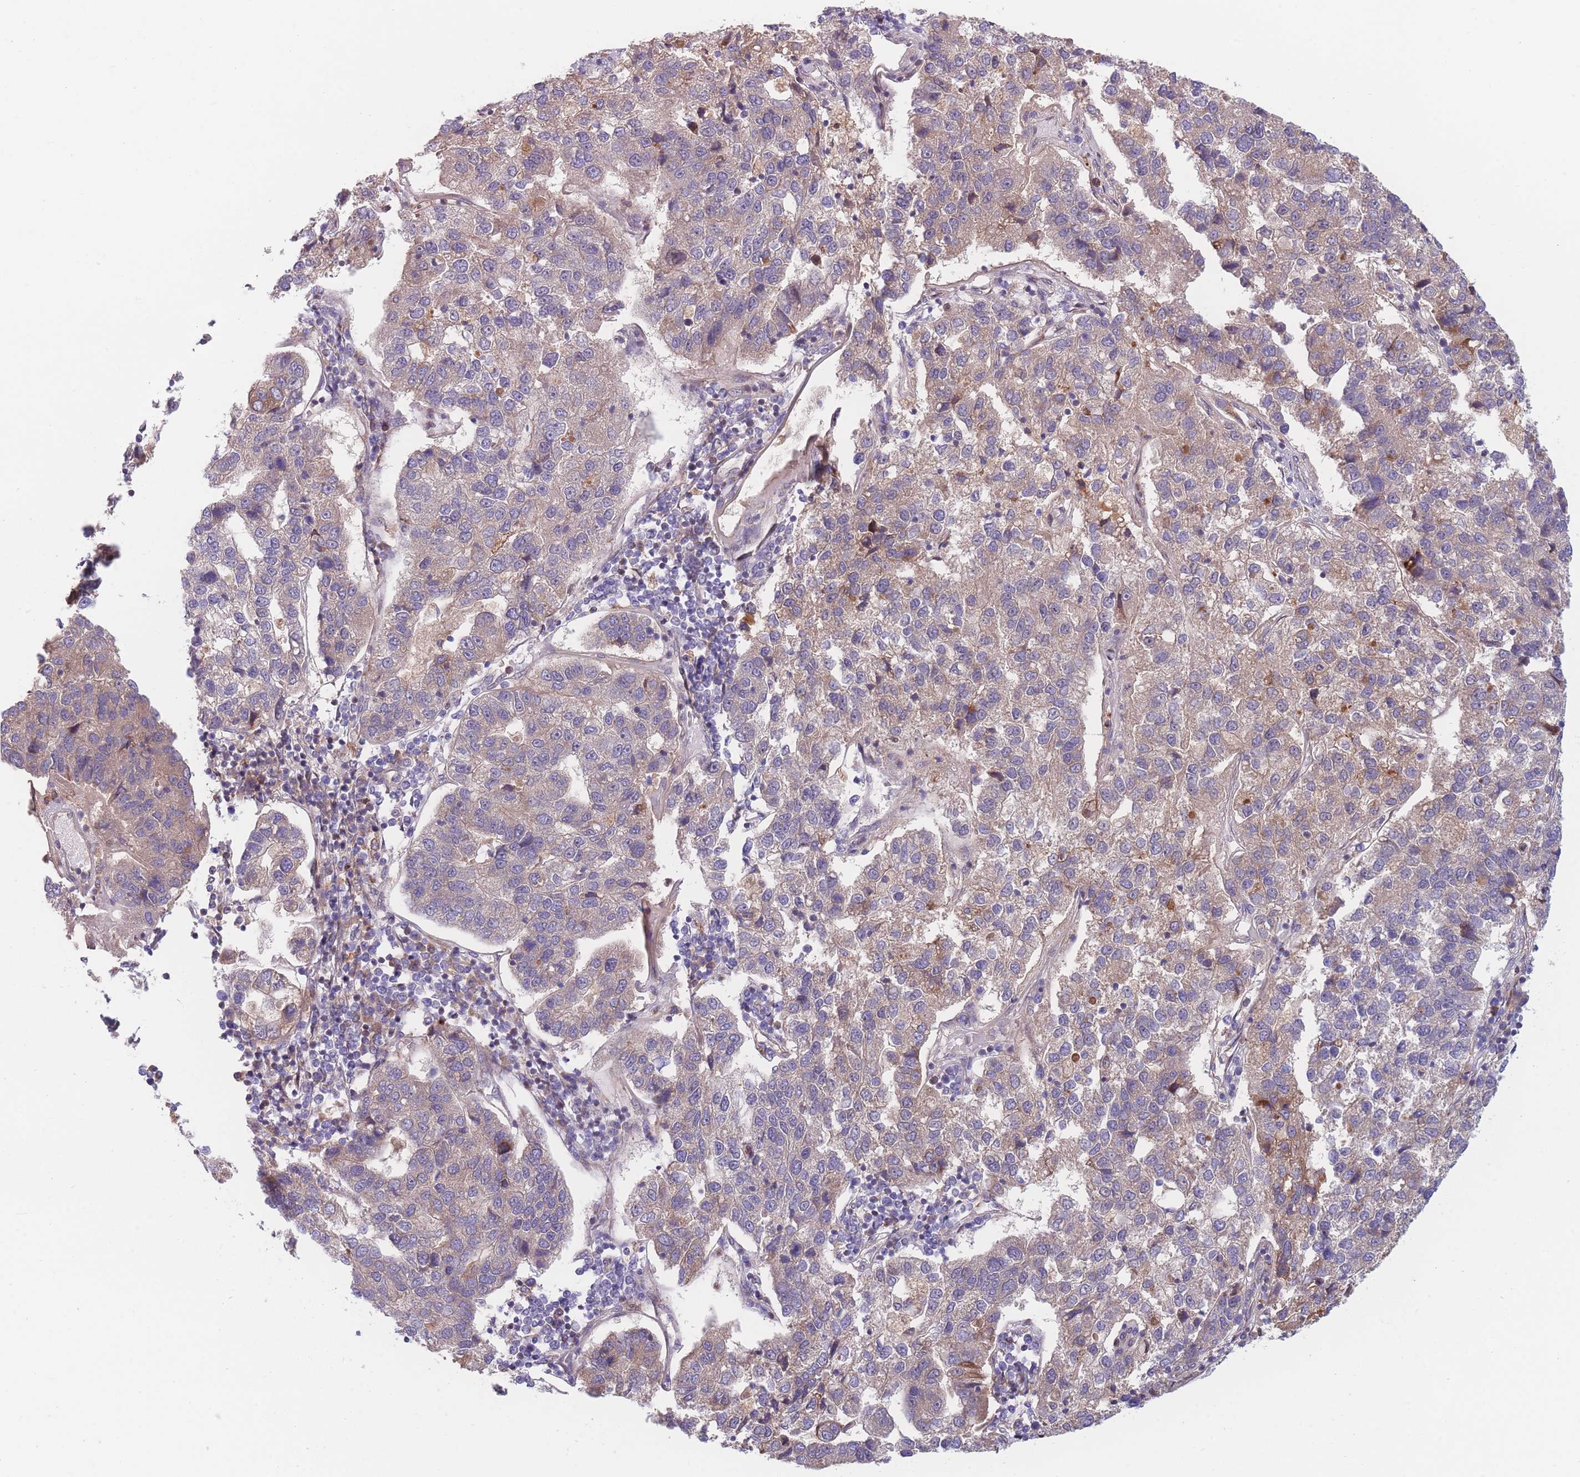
{"staining": {"intensity": "weak", "quantity": "25%-75%", "location": "cytoplasmic/membranous"}, "tissue": "pancreatic cancer", "cell_type": "Tumor cells", "image_type": "cancer", "snomed": [{"axis": "morphology", "description": "Adenocarcinoma, NOS"}, {"axis": "topography", "description": "Pancreas"}], "caption": "Immunohistochemical staining of pancreatic adenocarcinoma reveals low levels of weak cytoplasmic/membranous protein staining in about 25%-75% of tumor cells. (IHC, brightfield microscopy, high magnification).", "gene": "TMEM131L", "patient": {"sex": "female", "age": 61}}